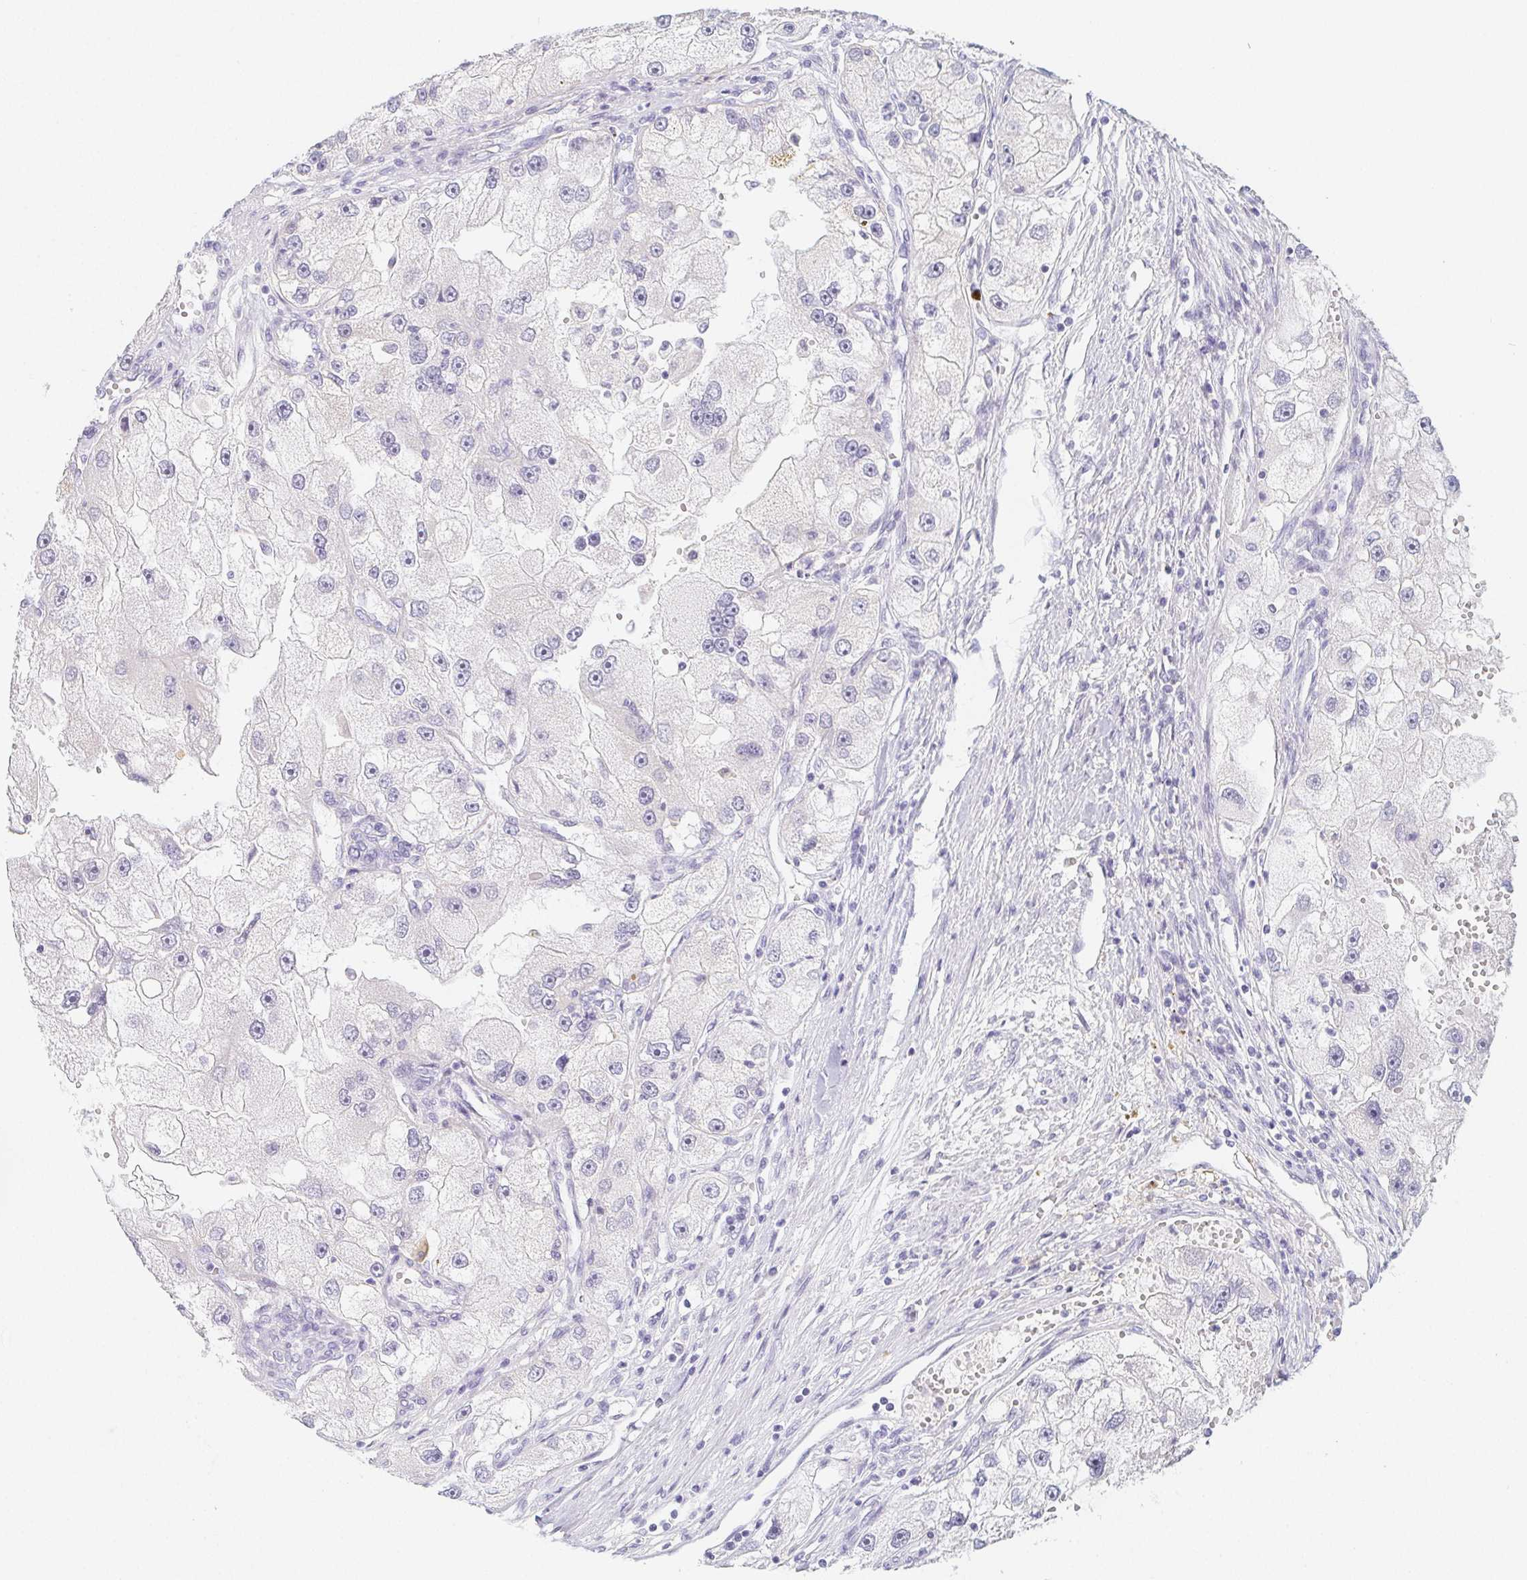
{"staining": {"intensity": "negative", "quantity": "none", "location": "none"}, "tissue": "renal cancer", "cell_type": "Tumor cells", "image_type": "cancer", "snomed": [{"axis": "morphology", "description": "Adenocarcinoma, NOS"}, {"axis": "topography", "description": "Kidney"}], "caption": "Immunohistochemistry image of neoplastic tissue: adenocarcinoma (renal) stained with DAB demonstrates no significant protein staining in tumor cells.", "gene": "GLIPR1L1", "patient": {"sex": "male", "age": 63}}